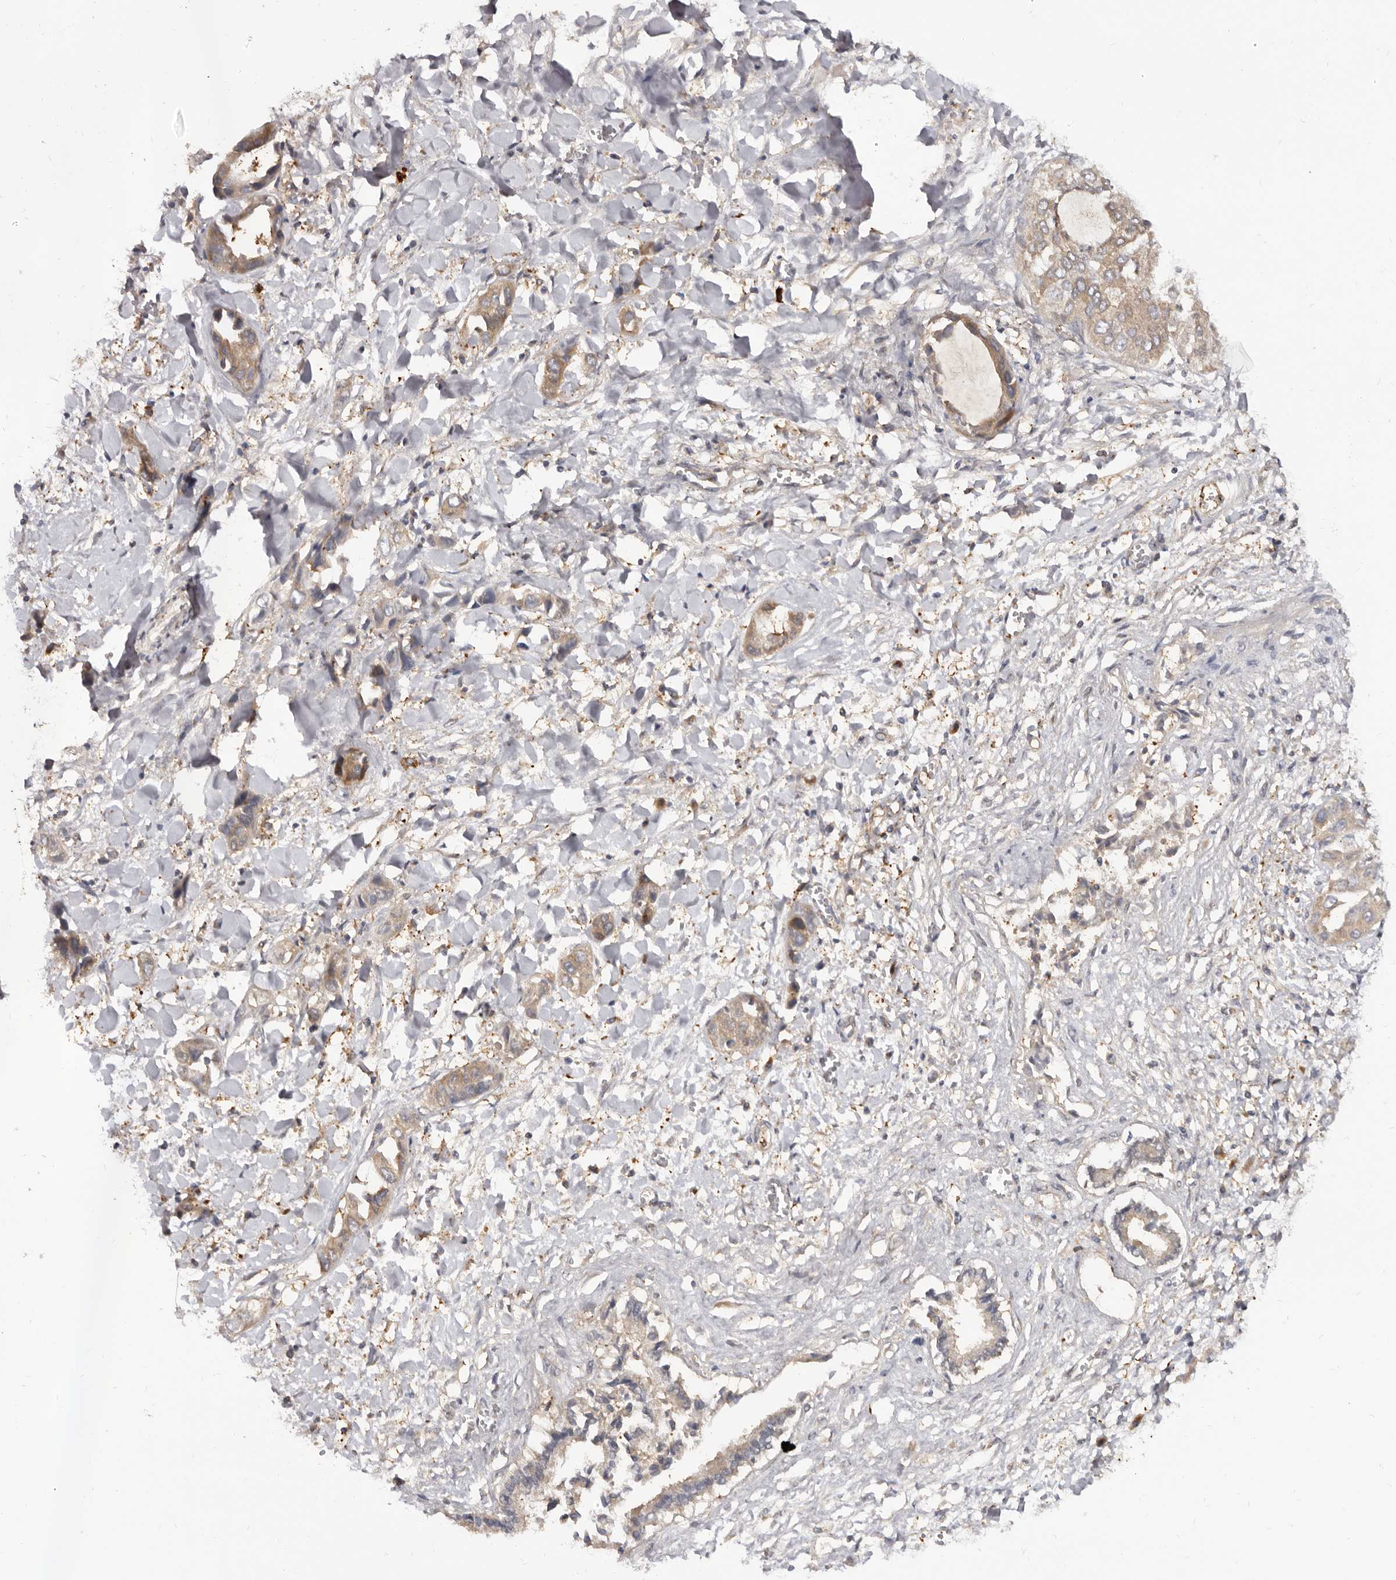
{"staining": {"intensity": "moderate", "quantity": ">75%", "location": "cytoplasmic/membranous"}, "tissue": "liver cancer", "cell_type": "Tumor cells", "image_type": "cancer", "snomed": [{"axis": "morphology", "description": "Cholangiocarcinoma"}, {"axis": "topography", "description": "Liver"}], "caption": "A brown stain labels moderate cytoplasmic/membranous staining of a protein in human cholangiocarcinoma (liver) tumor cells.", "gene": "ADAMTS20", "patient": {"sex": "female", "age": 52}}